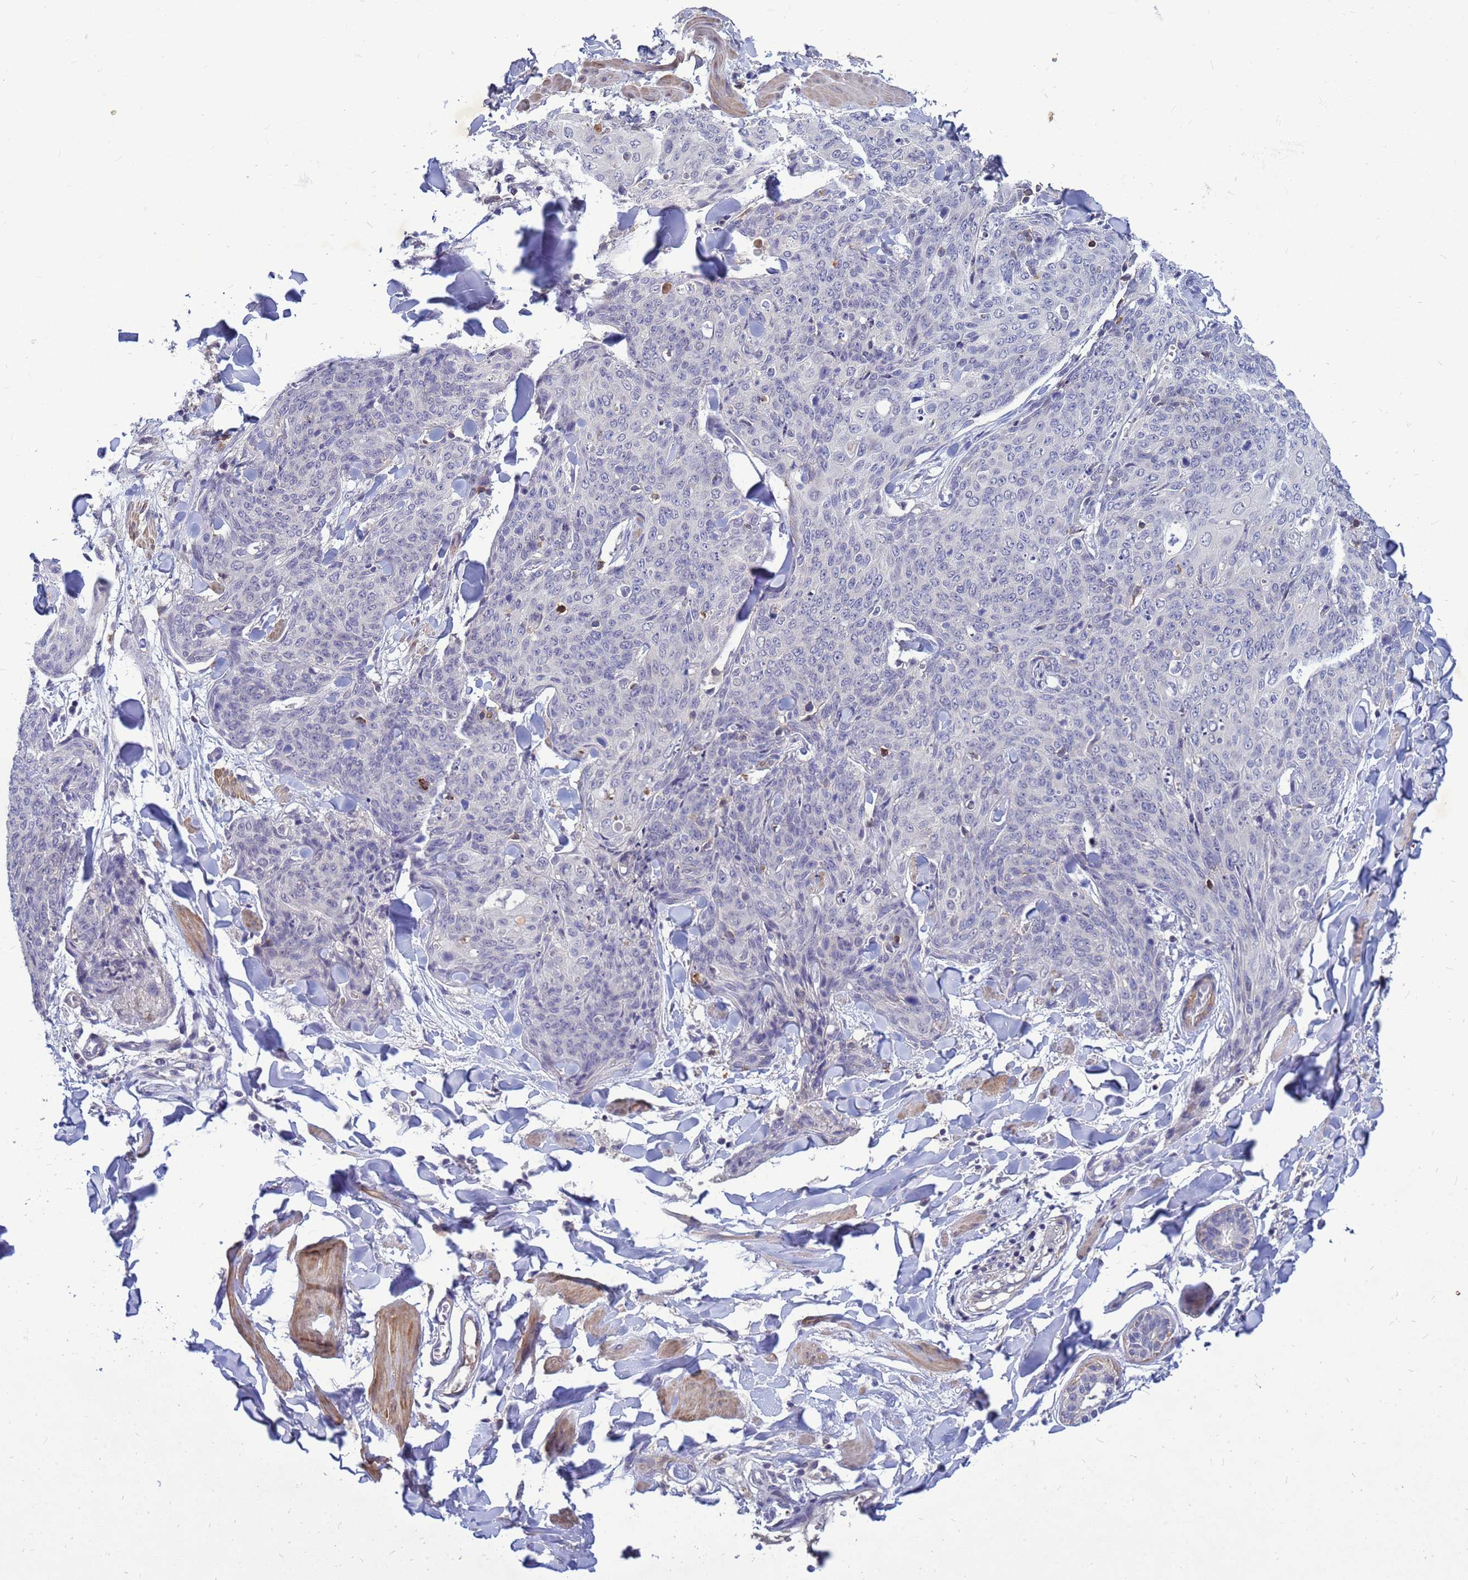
{"staining": {"intensity": "negative", "quantity": "none", "location": "none"}, "tissue": "skin cancer", "cell_type": "Tumor cells", "image_type": "cancer", "snomed": [{"axis": "morphology", "description": "Squamous cell carcinoma, NOS"}, {"axis": "topography", "description": "Skin"}, {"axis": "topography", "description": "Vulva"}], "caption": "Tumor cells are negative for protein expression in human skin cancer (squamous cell carcinoma).", "gene": "SRGAP3", "patient": {"sex": "female", "age": 85}}